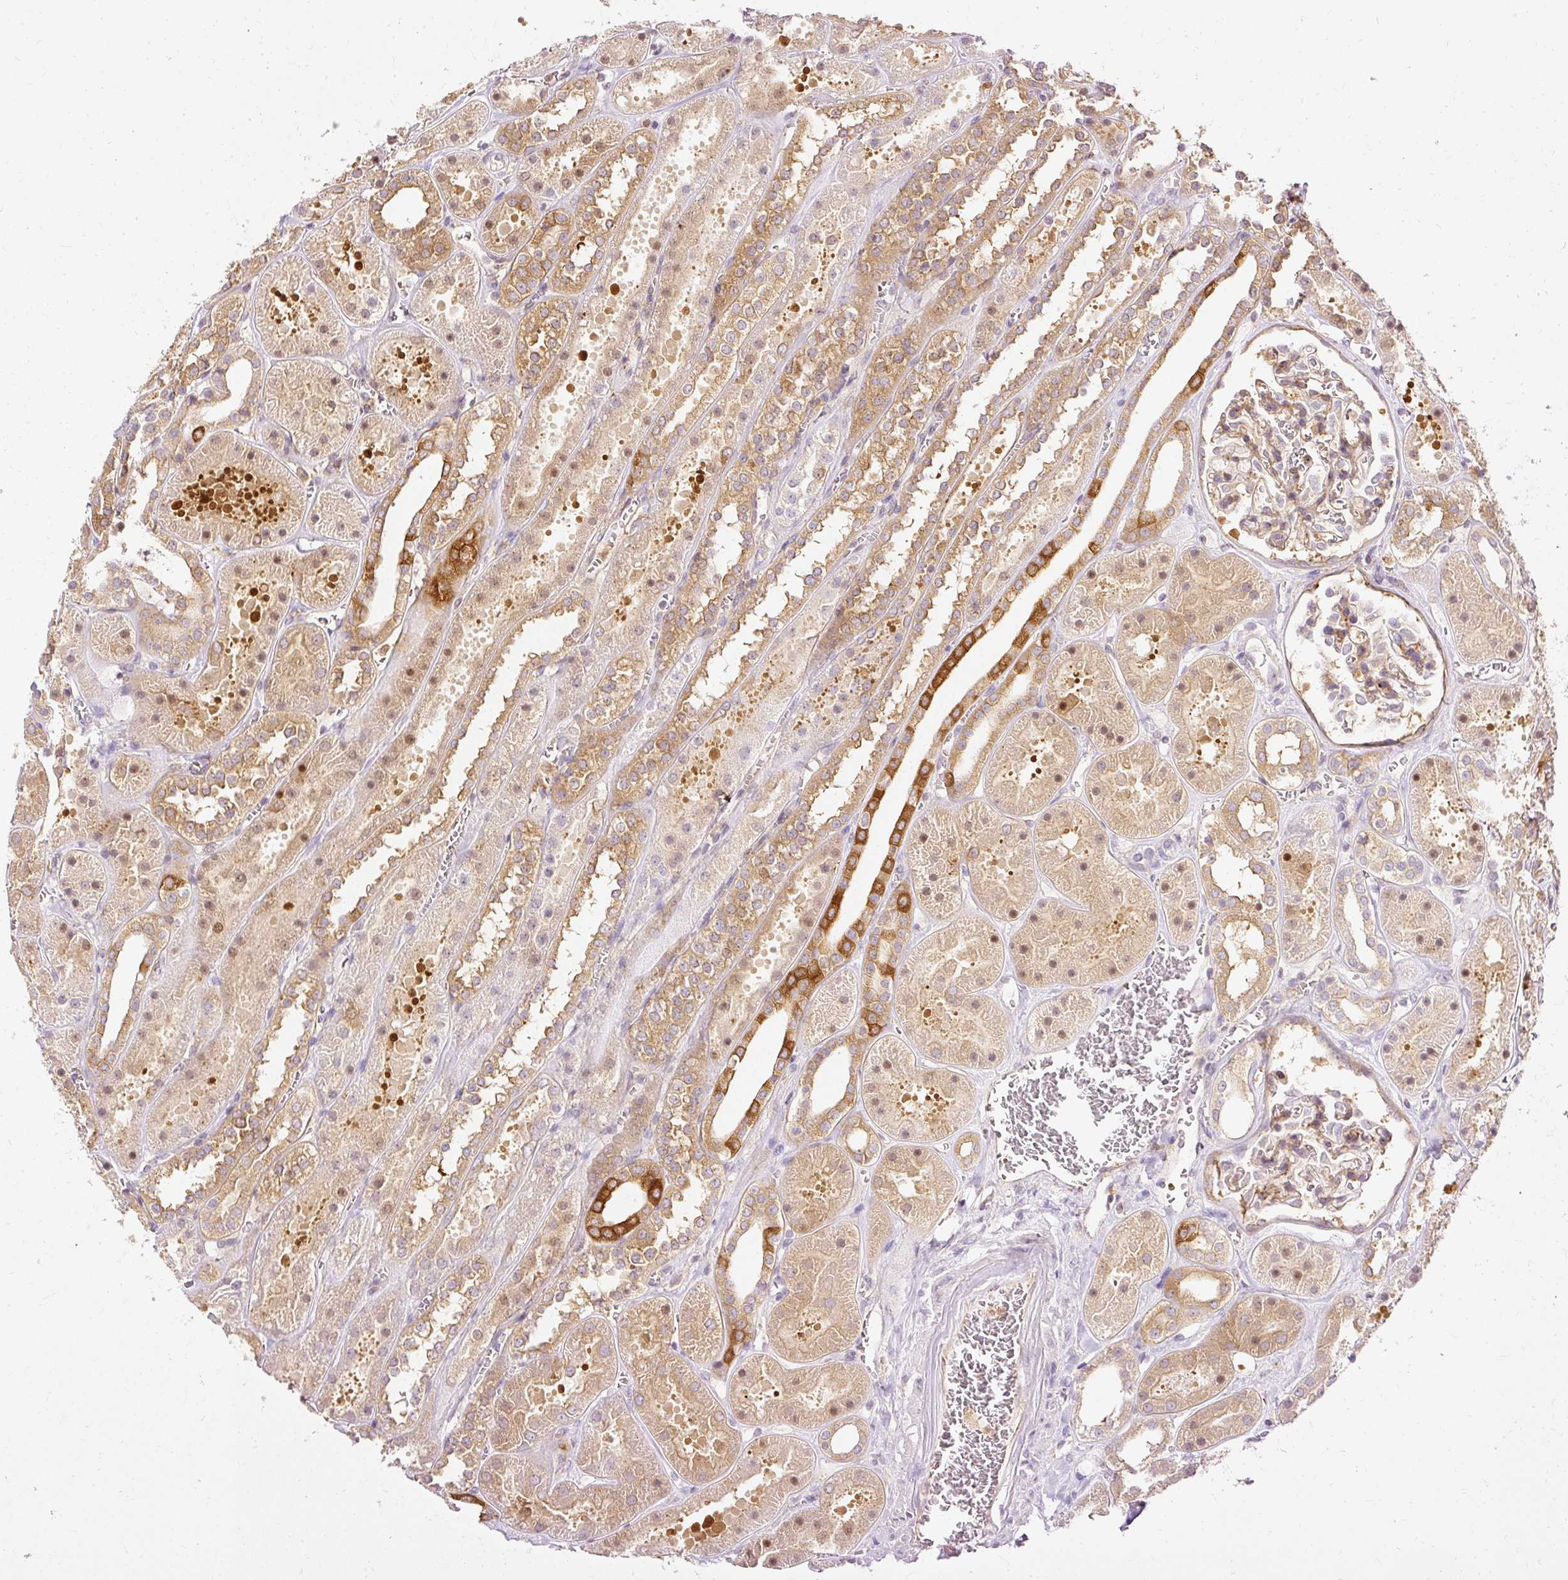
{"staining": {"intensity": "moderate", "quantity": "25%-75%", "location": "cytoplasmic/membranous"}, "tissue": "kidney", "cell_type": "Cells in glomeruli", "image_type": "normal", "snomed": [{"axis": "morphology", "description": "Normal tissue, NOS"}, {"axis": "topography", "description": "Kidney"}], "caption": "This micrograph shows IHC staining of normal human kidney, with medium moderate cytoplasmic/membranous expression in about 25%-75% of cells in glomeruli.", "gene": "ARMH3", "patient": {"sex": "female", "age": 41}}